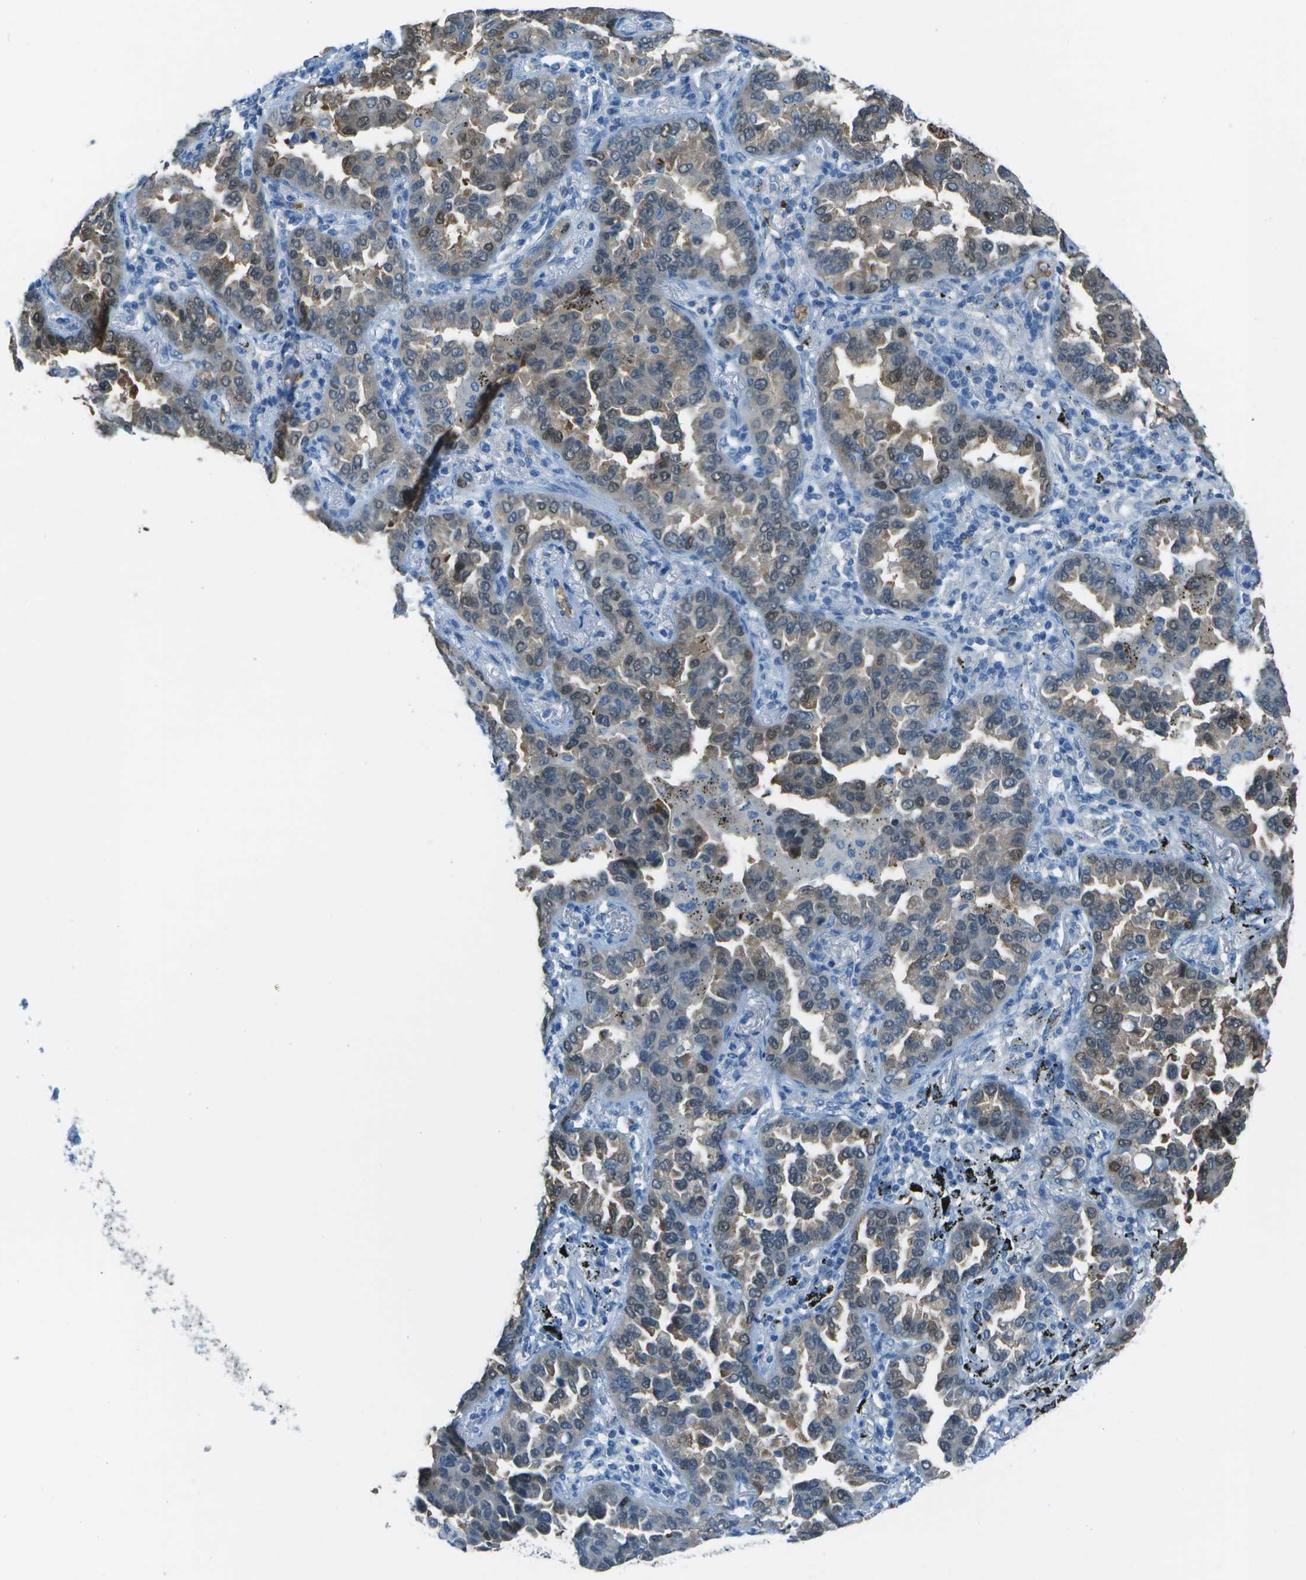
{"staining": {"intensity": "weak", "quantity": ">75%", "location": "cytoplasmic/membranous,nuclear"}, "tissue": "lung cancer", "cell_type": "Tumor cells", "image_type": "cancer", "snomed": [{"axis": "morphology", "description": "Normal tissue, NOS"}, {"axis": "morphology", "description": "Adenocarcinoma, NOS"}, {"axis": "topography", "description": "Lung"}], "caption": "Immunohistochemical staining of lung cancer displays low levels of weak cytoplasmic/membranous and nuclear staining in approximately >75% of tumor cells.", "gene": "ASL", "patient": {"sex": "male", "age": 59}}